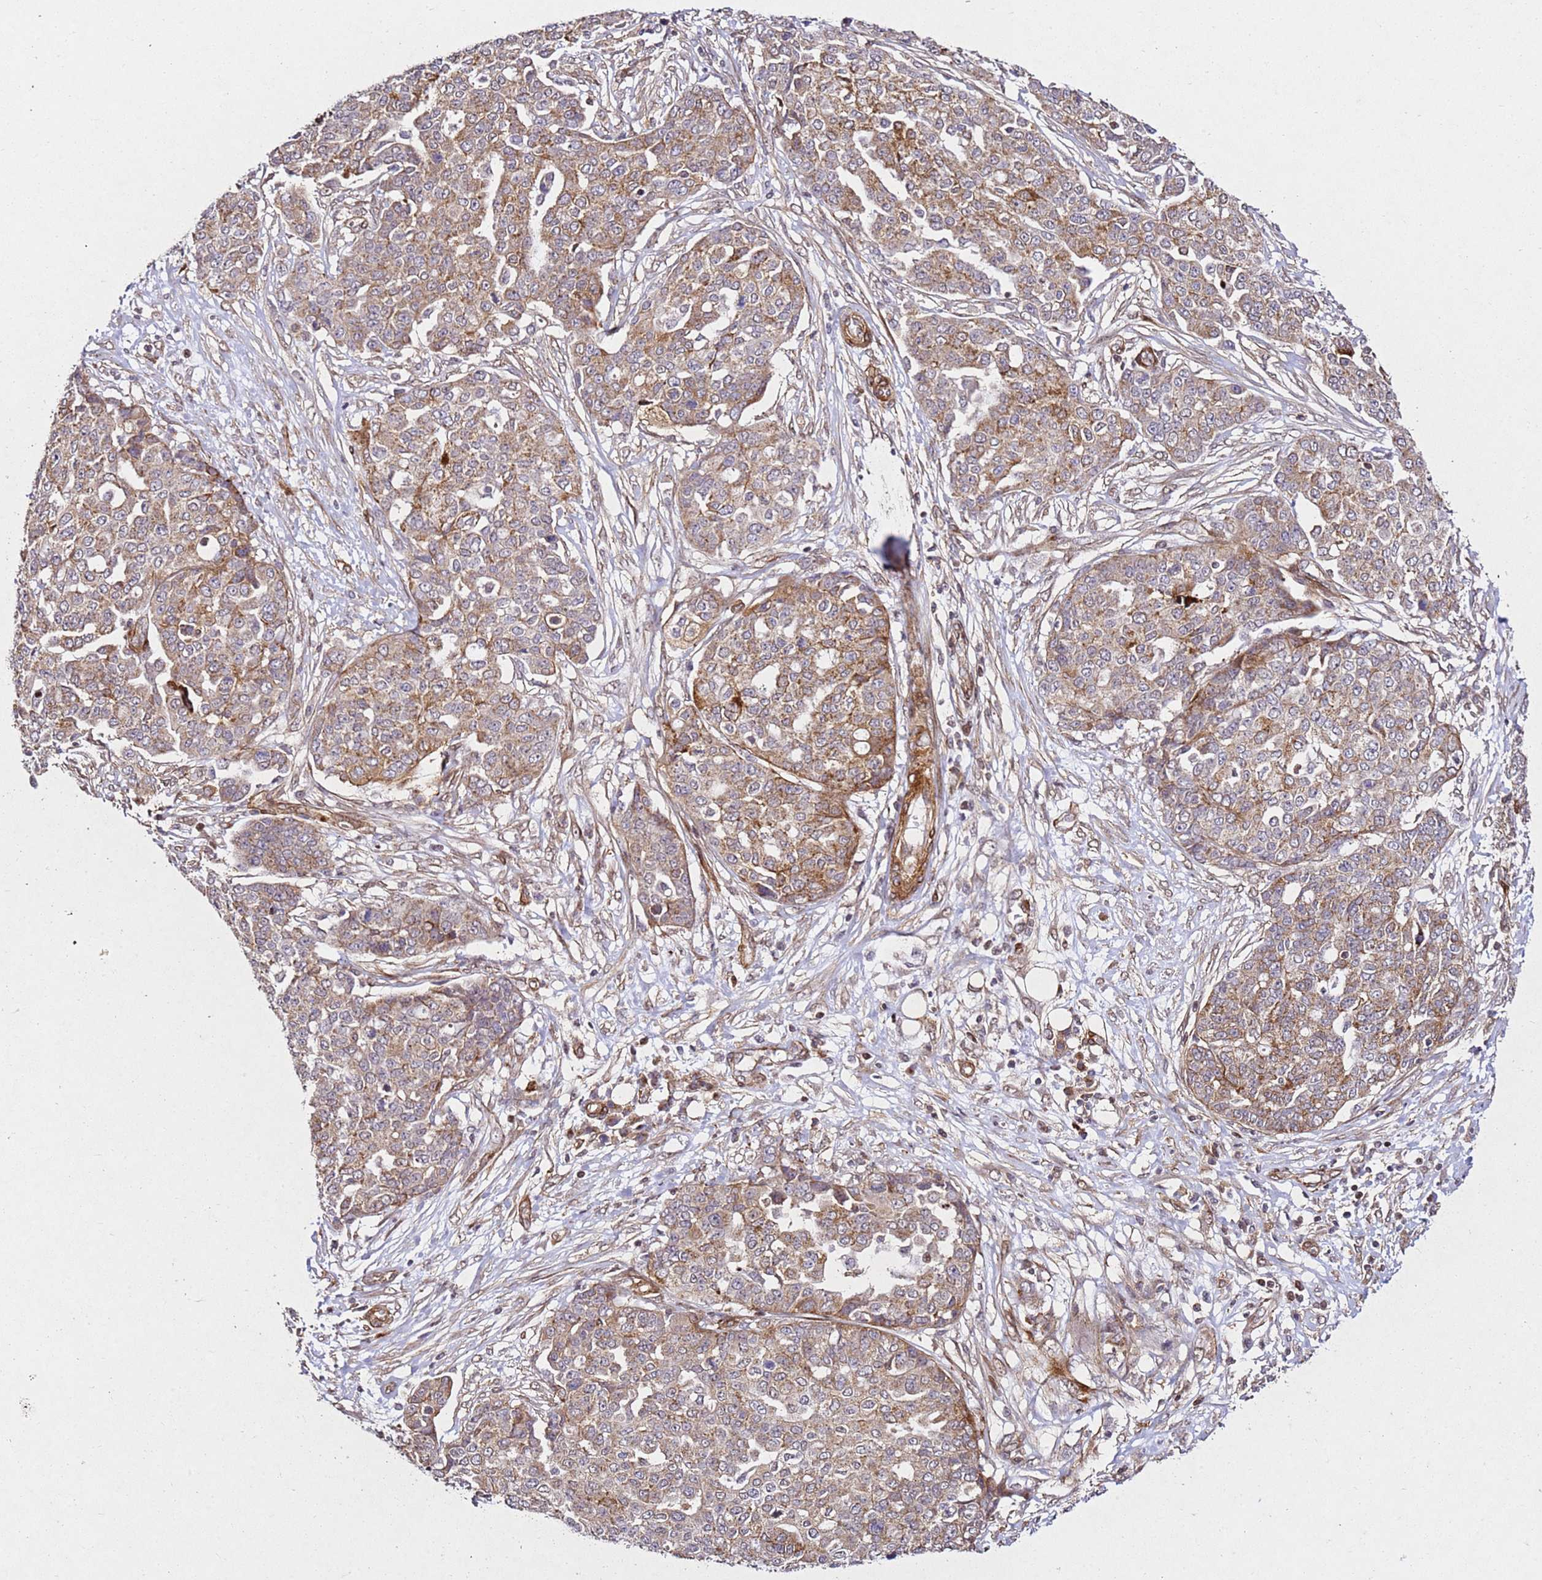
{"staining": {"intensity": "moderate", "quantity": "25%-75%", "location": "cytoplasmic/membranous"}, "tissue": "ovarian cancer", "cell_type": "Tumor cells", "image_type": "cancer", "snomed": [{"axis": "morphology", "description": "Cystadenocarcinoma, serous, NOS"}, {"axis": "topography", "description": "Soft tissue"}, {"axis": "topography", "description": "Ovary"}], "caption": "Tumor cells reveal moderate cytoplasmic/membranous staining in approximately 25%-75% of cells in serous cystadenocarcinoma (ovarian).", "gene": "ZNF296", "patient": {"sex": "female", "age": 57}}